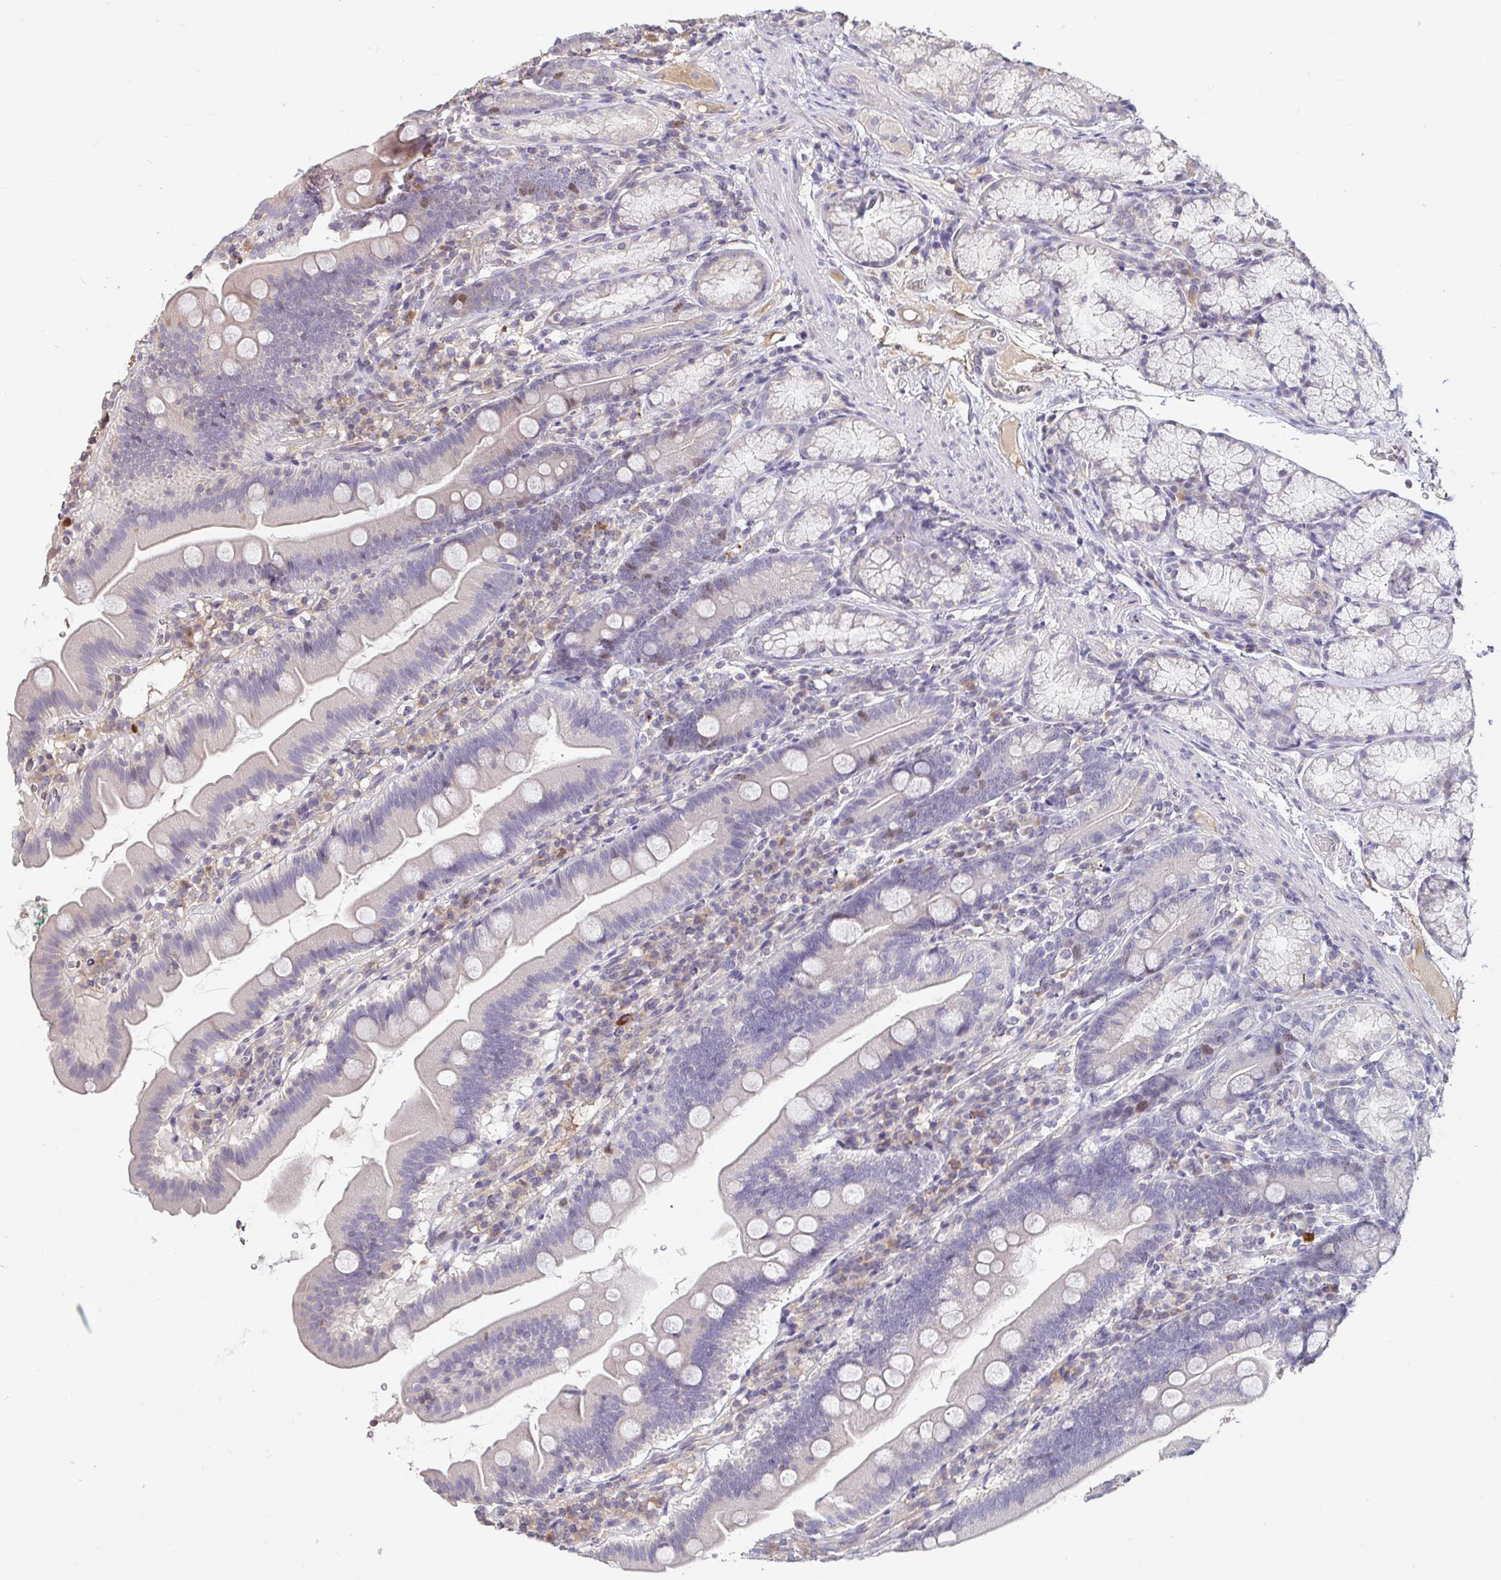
{"staining": {"intensity": "negative", "quantity": "none", "location": "none"}, "tissue": "duodenum", "cell_type": "Glandular cells", "image_type": "normal", "snomed": [{"axis": "morphology", "description": "Normal tissue, NOS"}, {"axis": "topography", "description": "Duodenum"}], "caption": "Immunohistochemistry of normal human duodenum displays no staining in glandular cells. Brightfield microscopy of immunohistochemistry (IHC) stained with DAB (brown) and hematoxylin (blue), captured at high magnification.", "gene": "ANLN", "patient": {"sex": "female", "age": 67}}